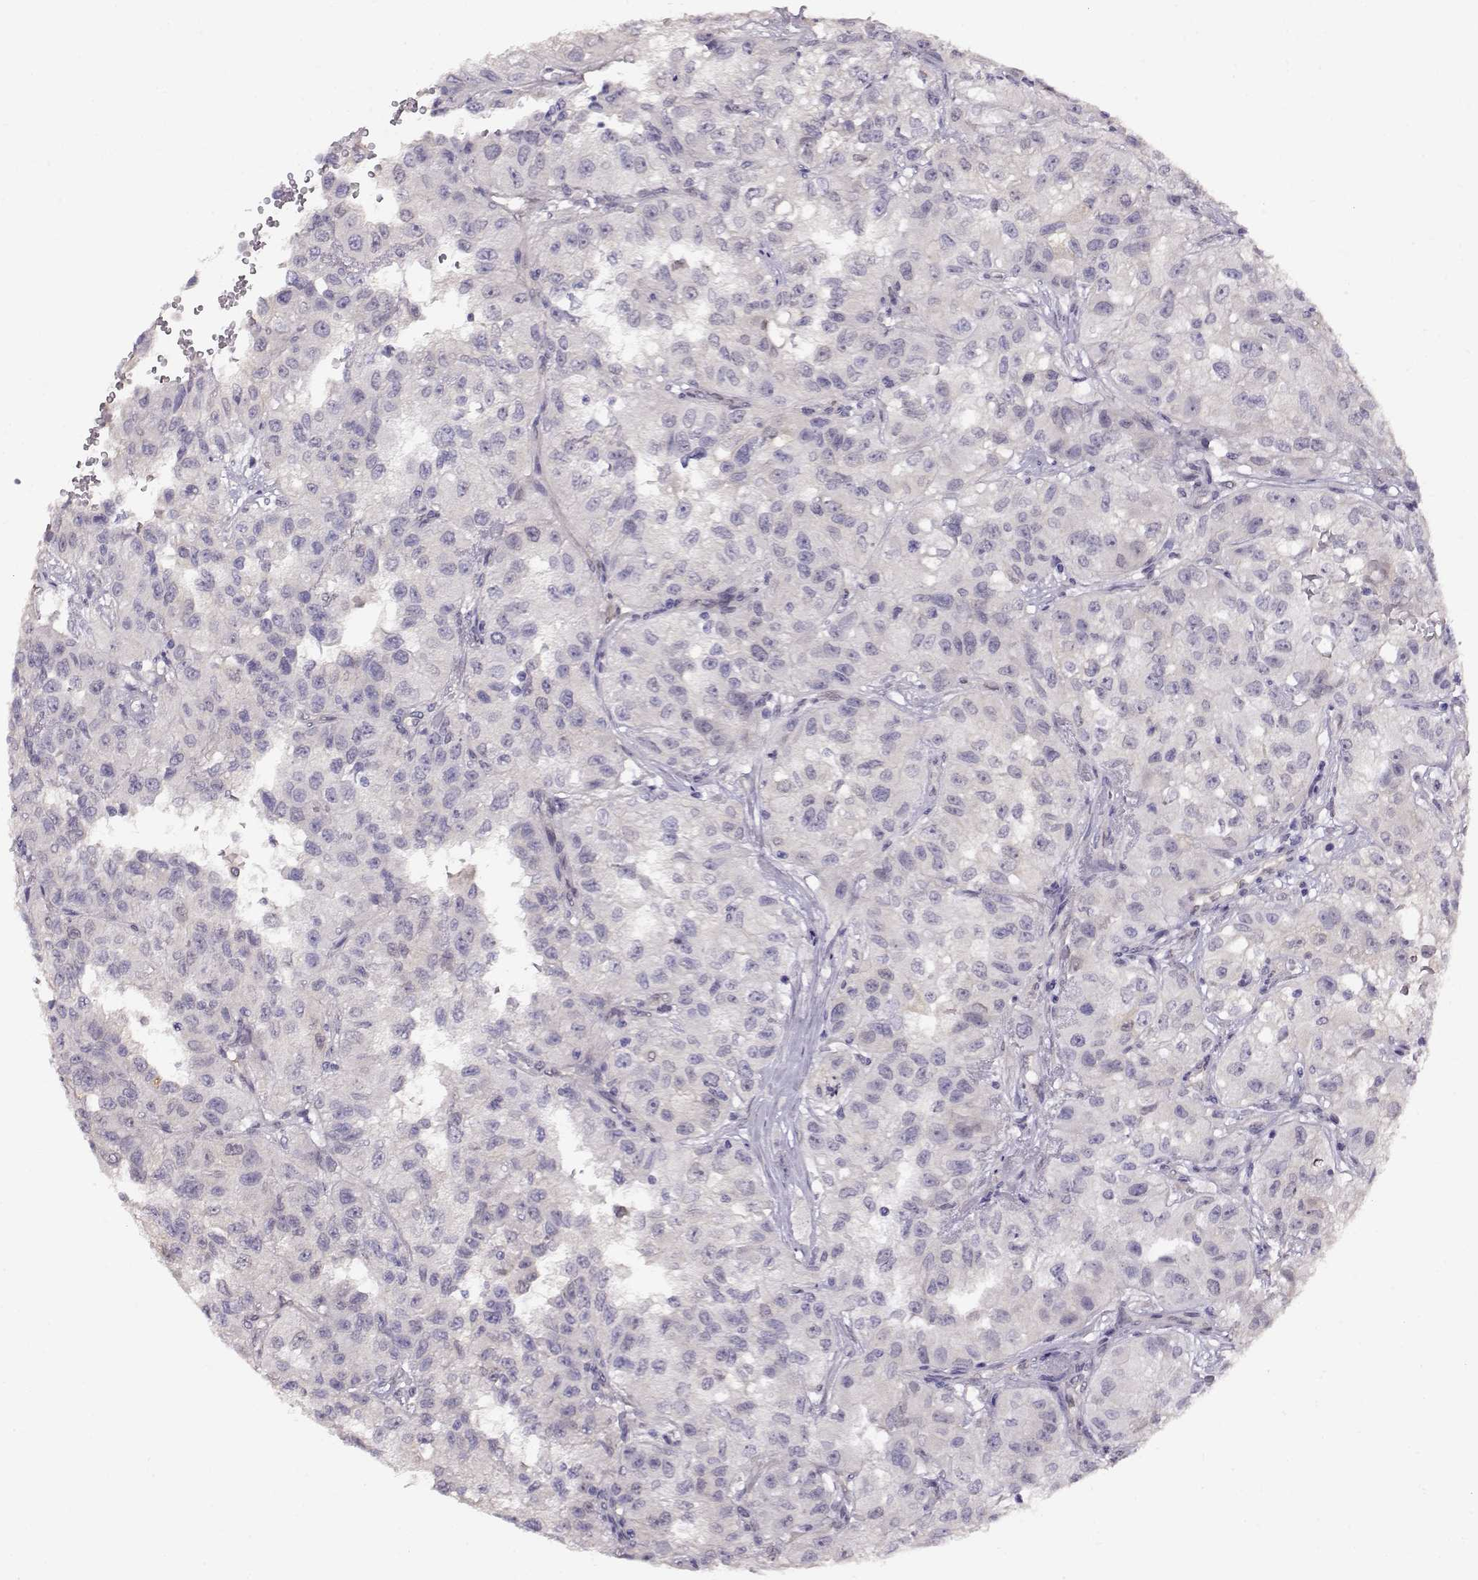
{"staining": {"intensity": "negative", "quantity": "none", "location": "none"}, "tissue": "renal cancer", "cell_type": "Tumor cells", "image_type": "cancer", "snomed": [{"axis": "morphology", "description": "Adenocarcinoma, NOS"}, {"axis": "topography", "description": "Kidney"}], "caption": "IHC image of neoplastic tissue: renal adenocarcinoma stained with DAB shows no significant protein staining in tumor cells.", "gene": "CCR8", "patient": {"sex": "male", "age": 64}}